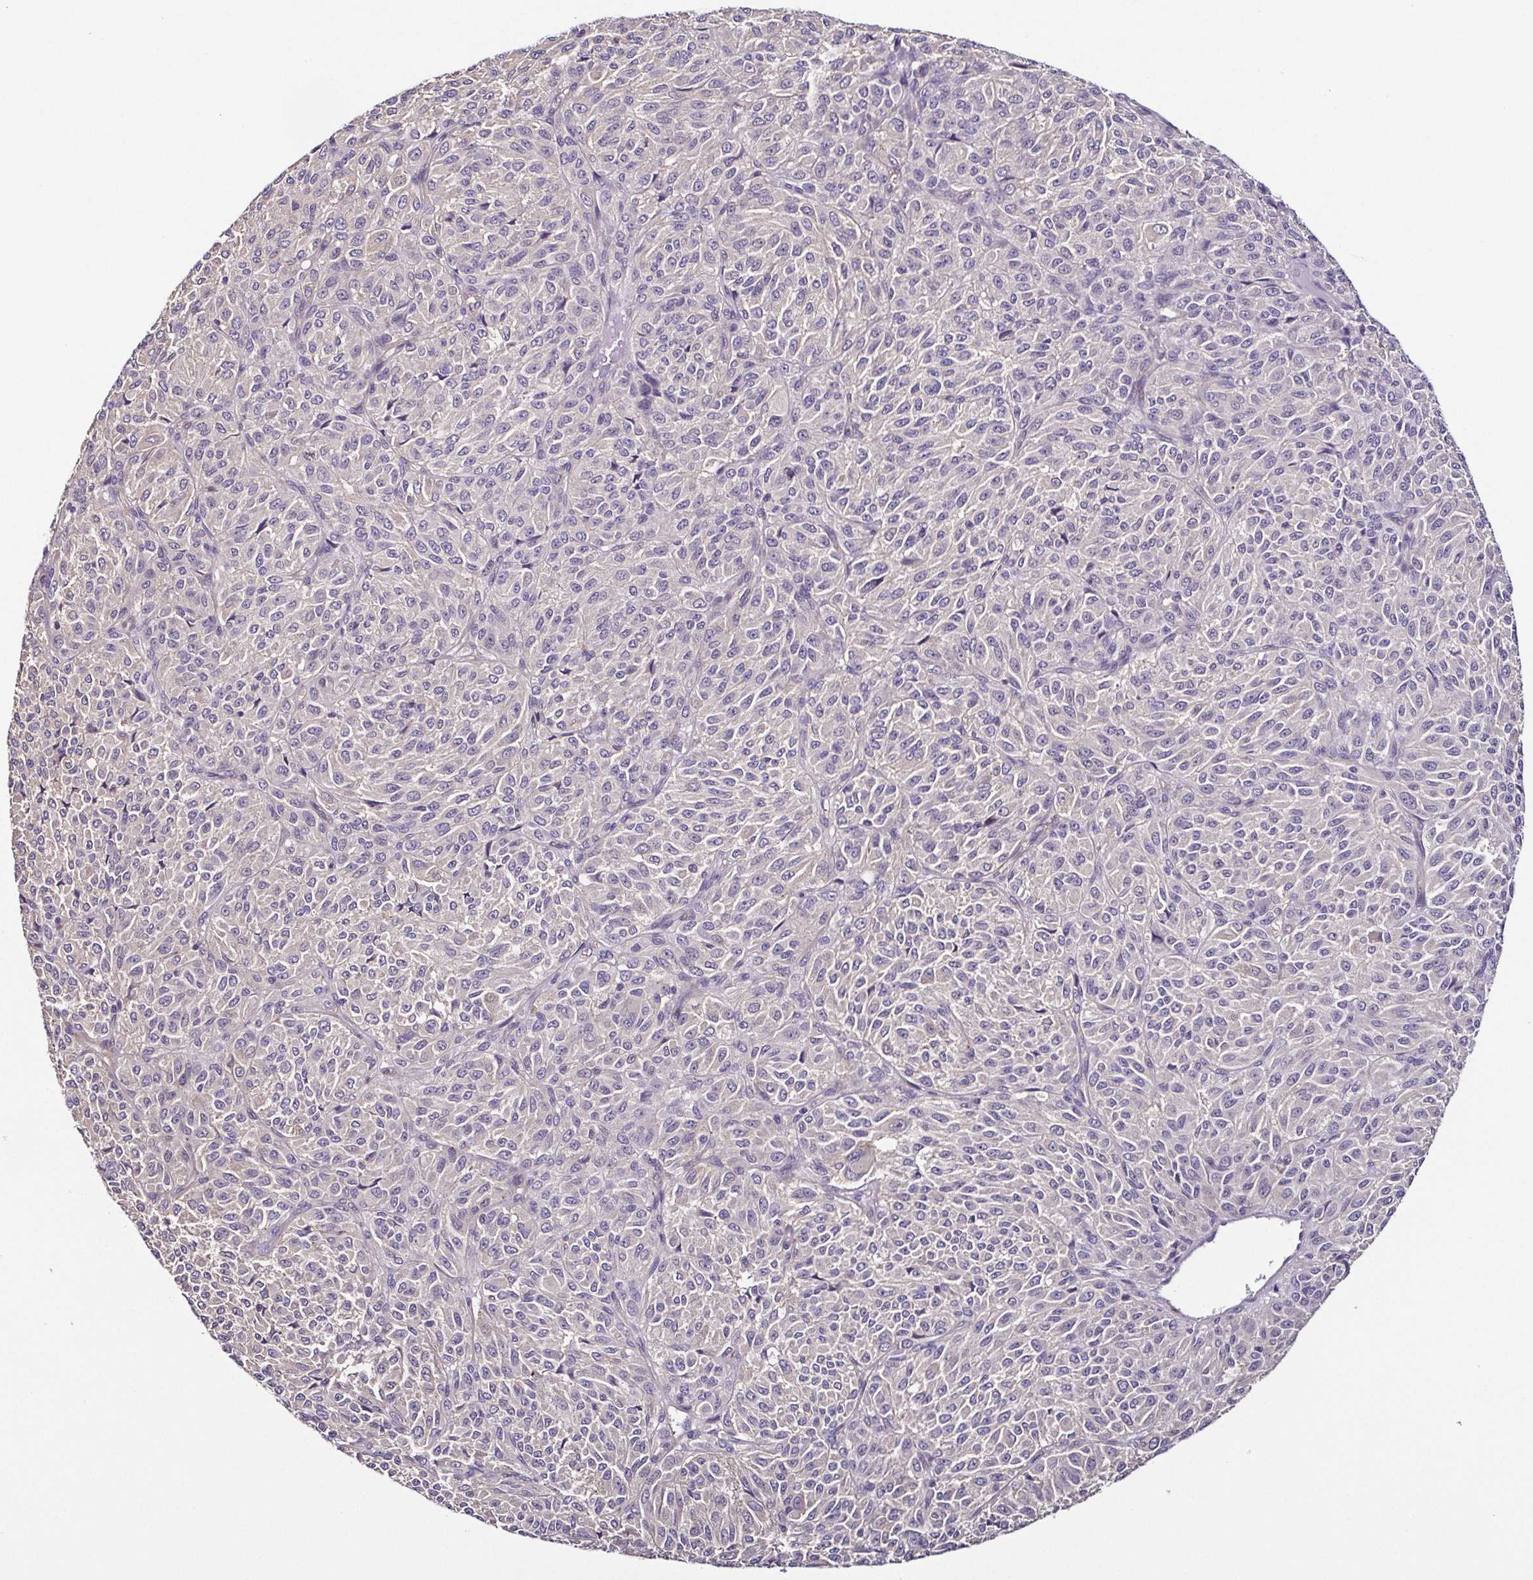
{"staining": {"intensity": "negative", "quantity": "none", "location": "none"}, "tissue": "melanoma", "cell_type": "Tumor cells", "image_type": "cancer", "snomed": [{"axis": "morphology", "description": "Malignant melanoma, Metastatic site"}, {"axis": "topography", "description": "Brain"}], "caption": "Image shows no protein positivity in tumor cells of malignant melanoma (metastatic site) tissue. (DAB (3,3'-diaminobenzidine) IHC, high magnification).", "gene": "LMOD2", "patient": {"sex": "female", "age": 56}}